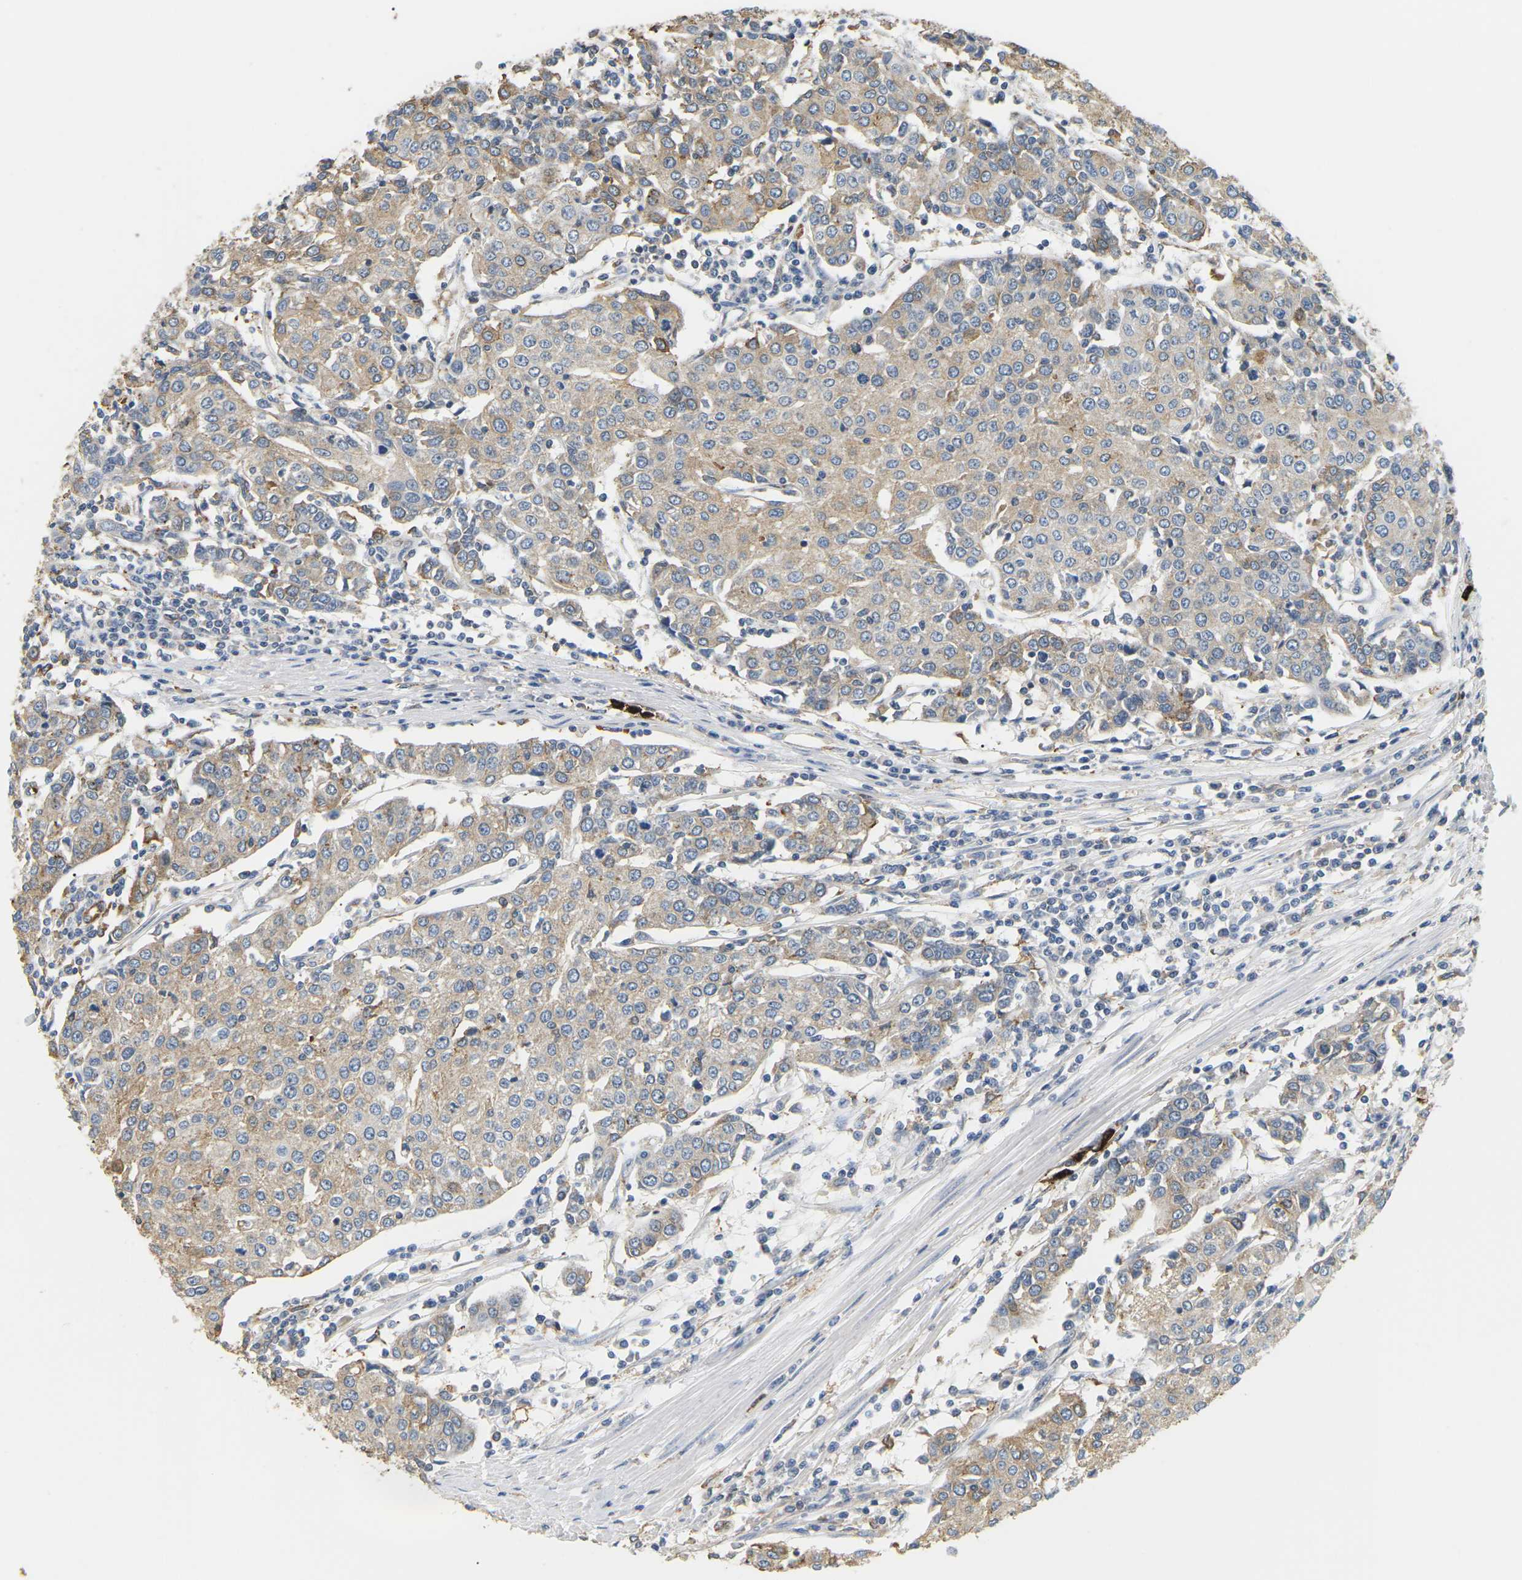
{"staining": {"intensity": "weak", "quantity": ">75%", "location": "cytoplasmic/membranous"}, "tissue": "urothelial cancer", "cell_type": "Tumor cells", "image_type": "cancer", "snomed": [{"axis": "morphology", "description": "Urothelial carcinoma, High grade"}, {"axis": "topography", "description": "Urinary bladder"}], "caption": "Immunohistochemistry staining of high-grade urothelial carcinoma, which displays low levels of weak cytoplasmic/membranous expression in approximately >75% of tumor cells indicating weak cytoplasmic/membranous protein expression. The staining was performed using DAB (brown) for protein detection and nuclei were counterstained in hematoxylin (blue).", "gene": "ADM", "patient": {"sex": "female", "age": 85}}